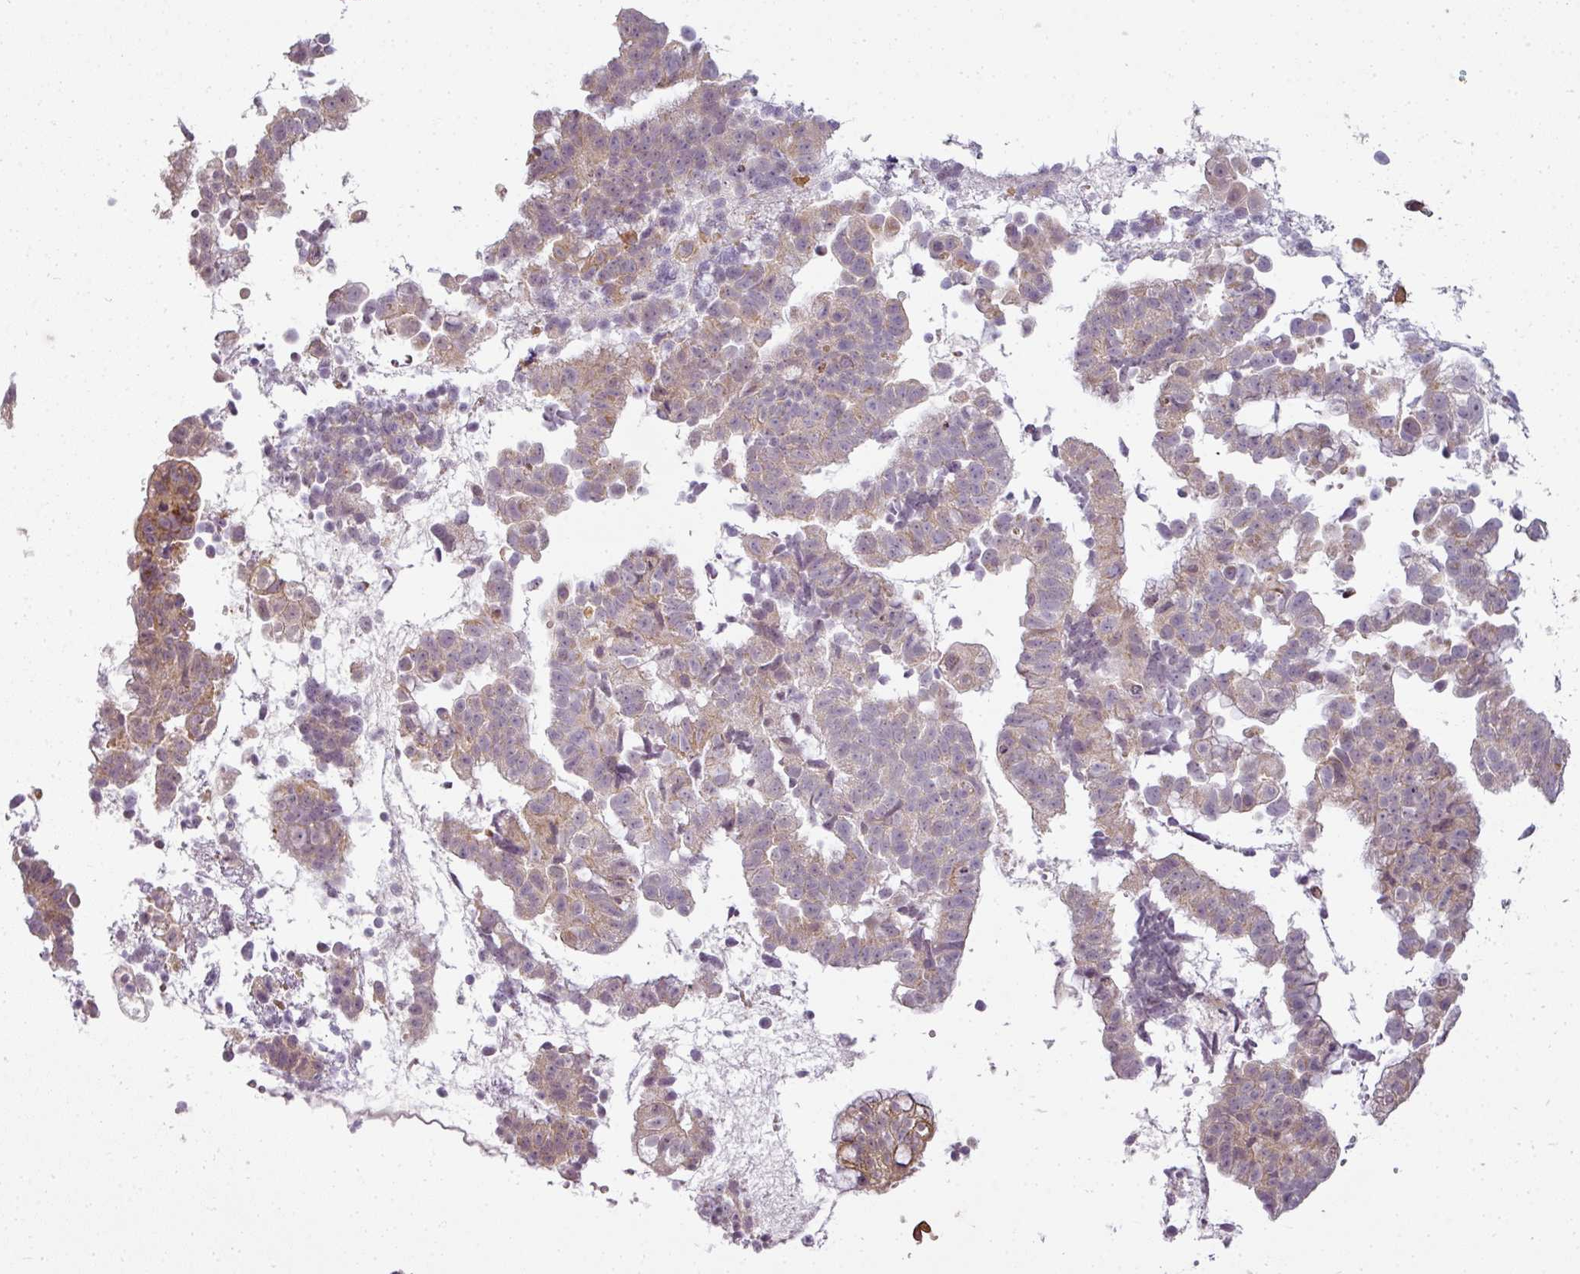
{"staining": {"intensity": "moderate", "quantity": "25%-75%", "location": "cytoplasmic/membranous"}, "tissue": "endometrial cancer", "cell_type": "Tumor cells", "image_type": "cancer", "snomed": [{"axis": "morphology", "description": "Adenocarcinoma, NOS"}, {"axis": "topography", "description": "Endometrium"}], "caption": "Endometrial cancer (adenocarcinoma) stained with a brown dye displays moderate cytoplasmic/membranous positive positivity in approximately 25%-75% of tumor cells.", "gene": "LY75", "patient": {"sex": "female", "age": 76}}